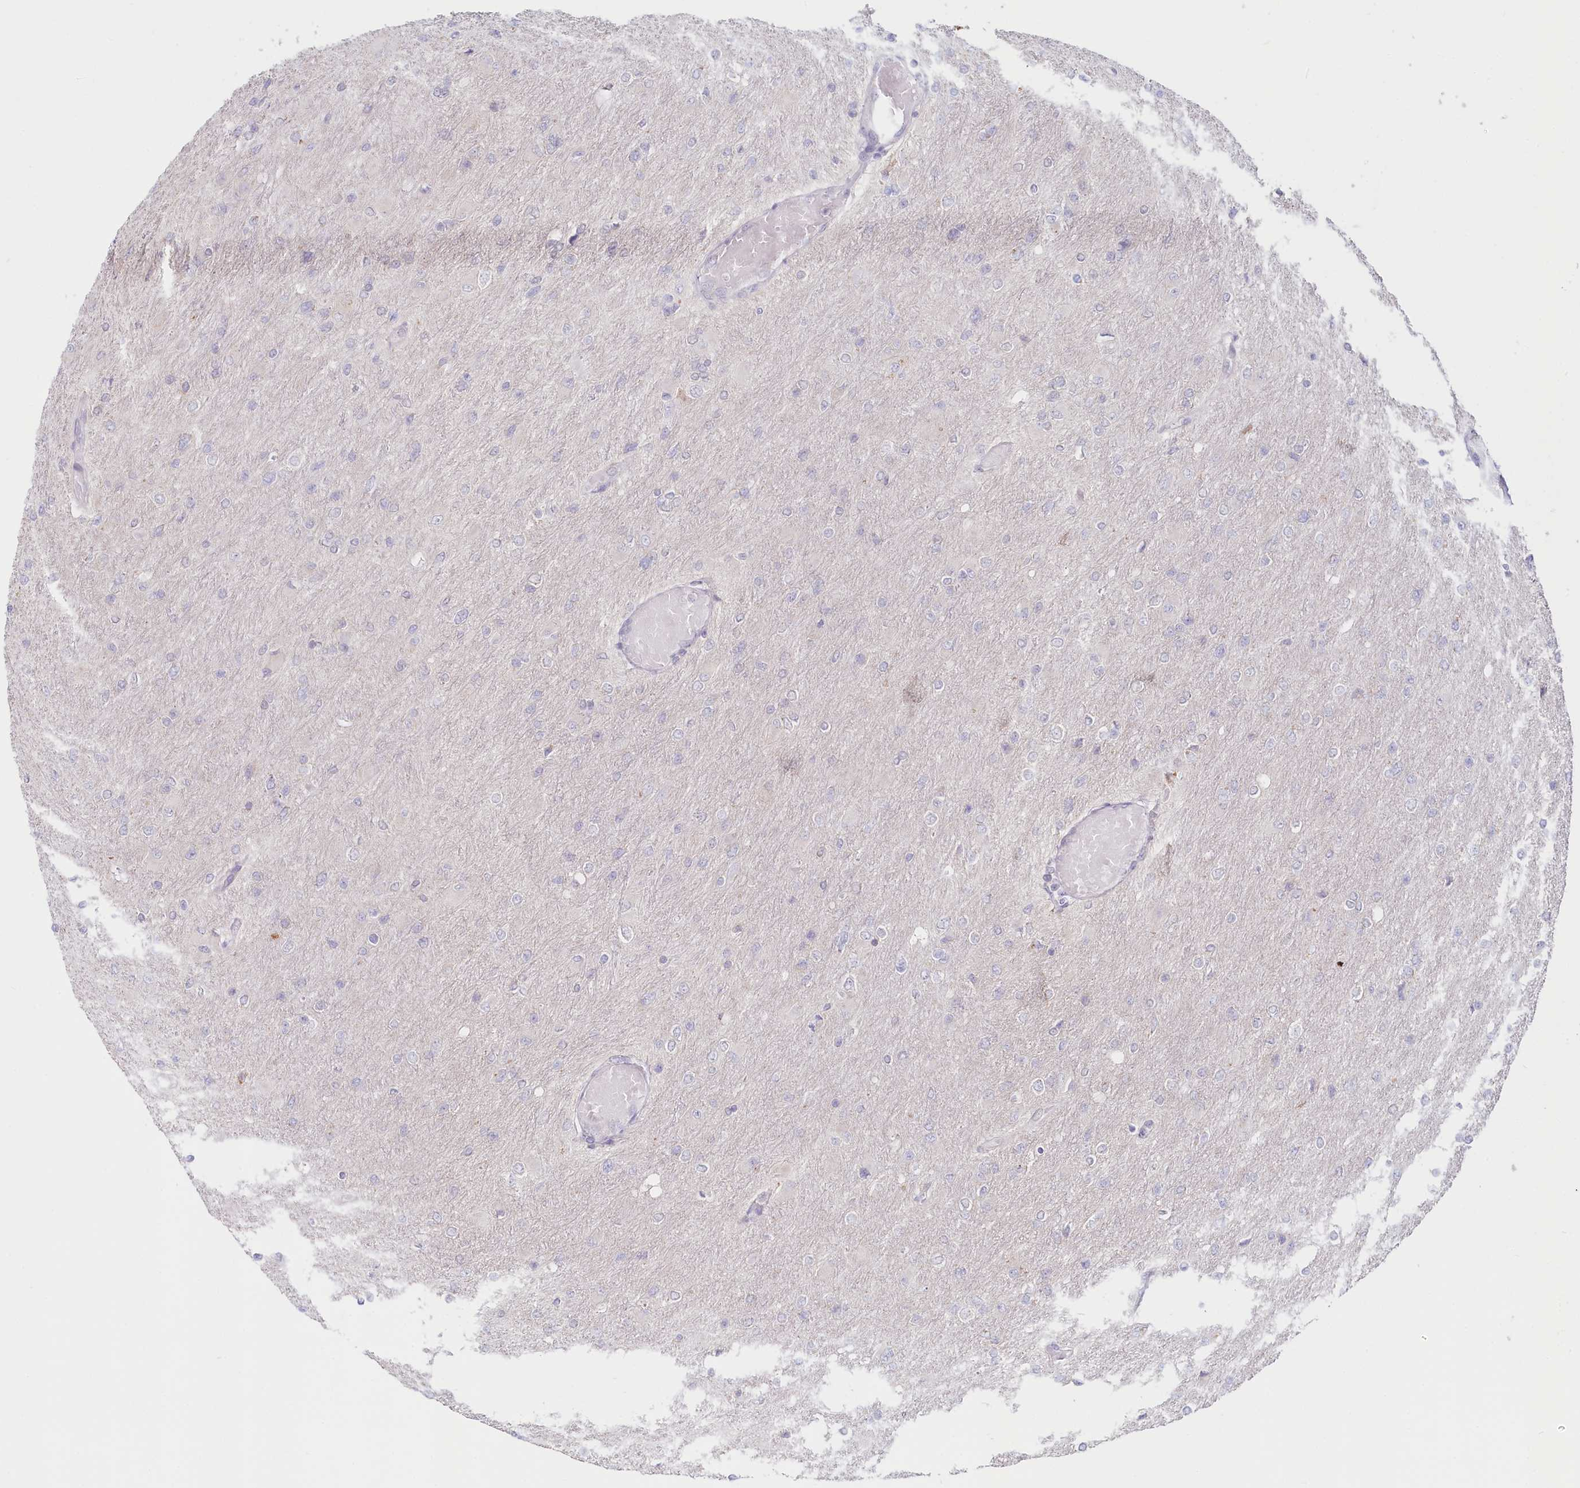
{"staining": {"intensity": "negative", "quantity": "none", "location": "none"}, "tissue": "glioma", "cell_type": "Tumor cells", "image_type": "cancer", "snomed": [{"axis": "morphology", "description": "Glioma, malignant, High grade"}, {"axis": "topography", "description": "Cerebral cortex"}], "caption": "The immunohistochemistry (IHC) histopathology image has no significant positivity in tumor cells of glioma tissue.", "gene": "PSAPL1", "patient": {"sex": "female", "age": 36}}